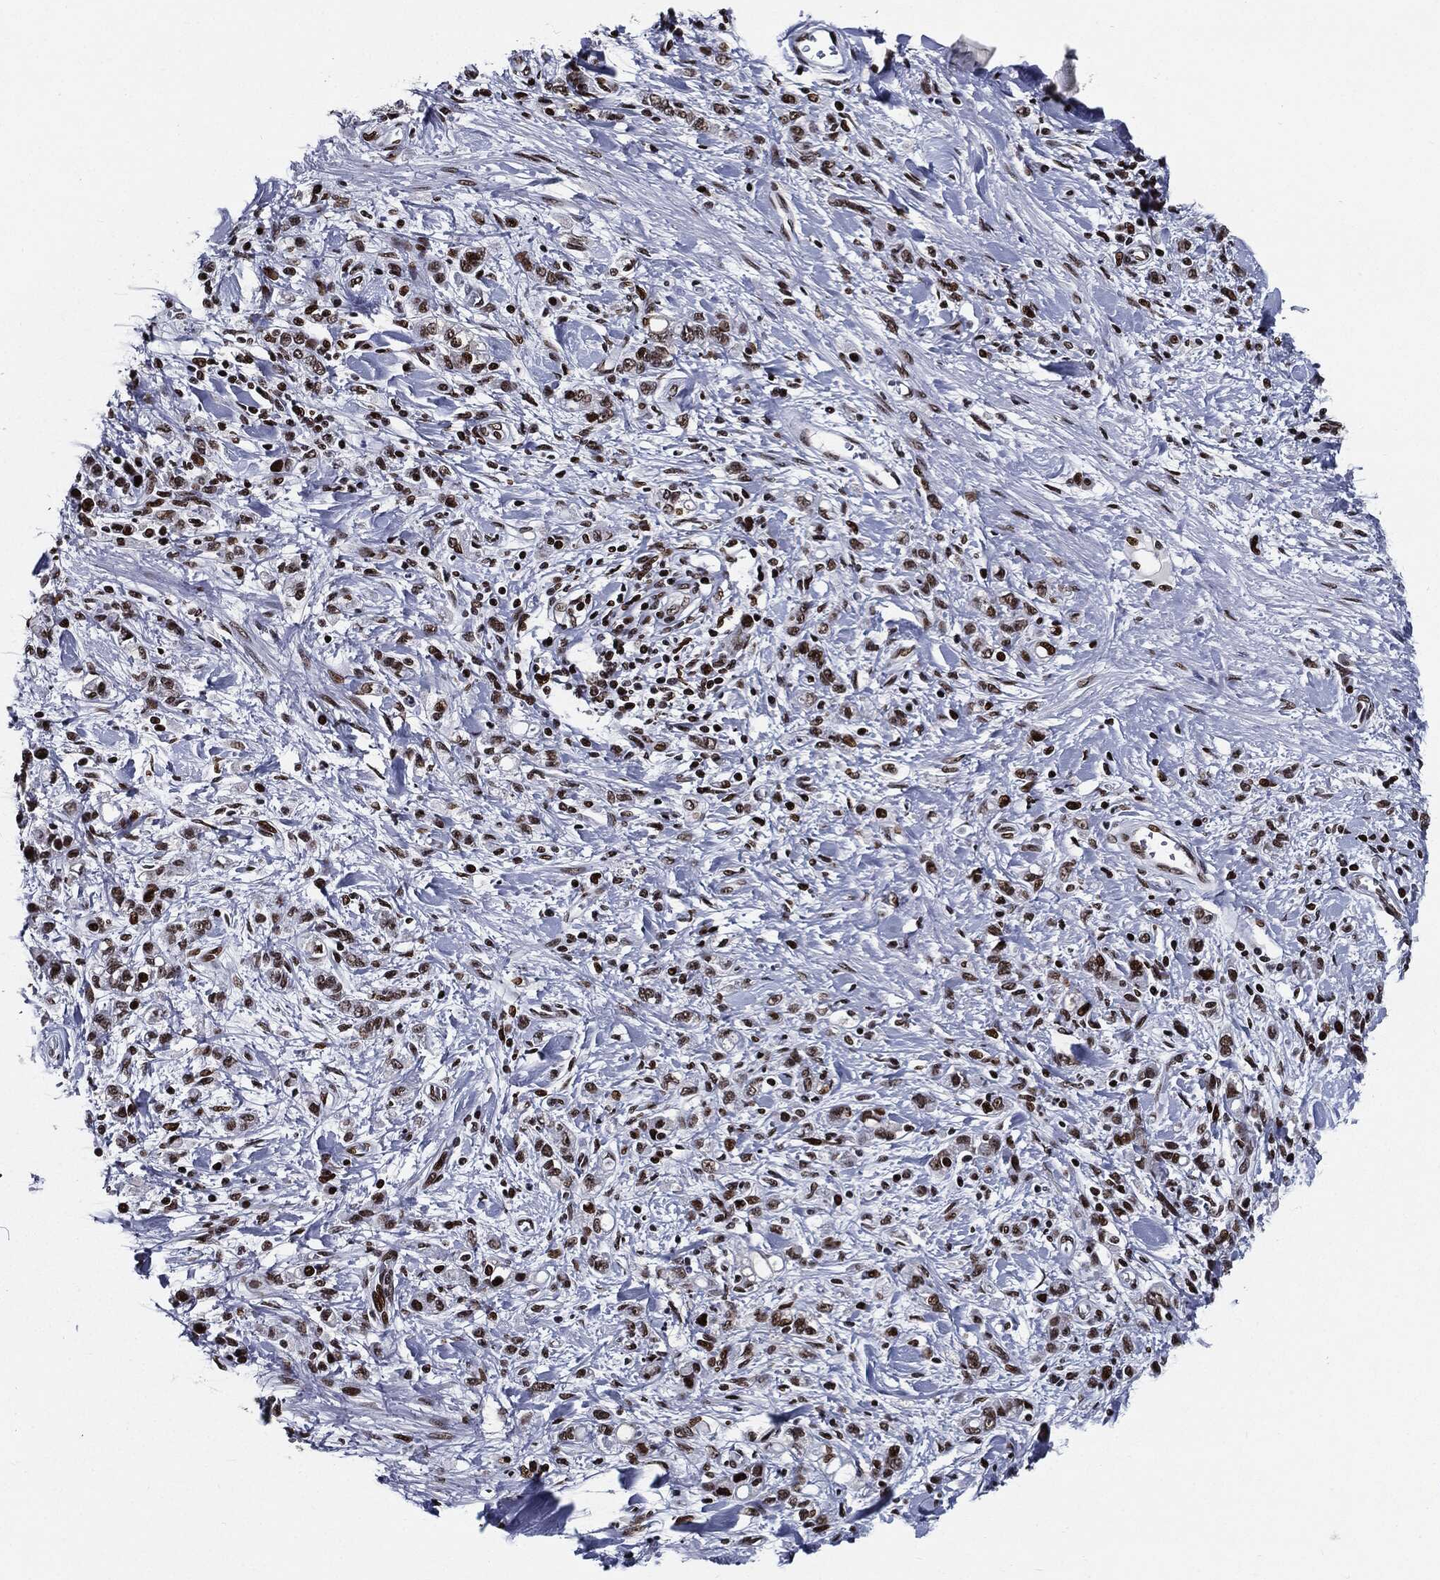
{"staining": {"intensity": "strong", "quantity": ">75%", "location": "nuclear"}, "tissue": "stomach cancer", "cell_type": "Tumor cells", "image_type": "cancer", "snomed": [{"axis": "morphology", "description": "Adenocarcinoma, NOS"}, {"axis": "topography", "description": "Stomach"}], "caption": "Immunohistochemistry (IHC) histopathology image of neoplastic tissue: stomach adenocarcinoma stained using IHC reveals high levels of strong protein expression localized specifically in the nuclear of tumor cells, appearing as a nuclear brown color.", "gene": "ZFP91", "patient": {"sex": "male", "age": 77}}